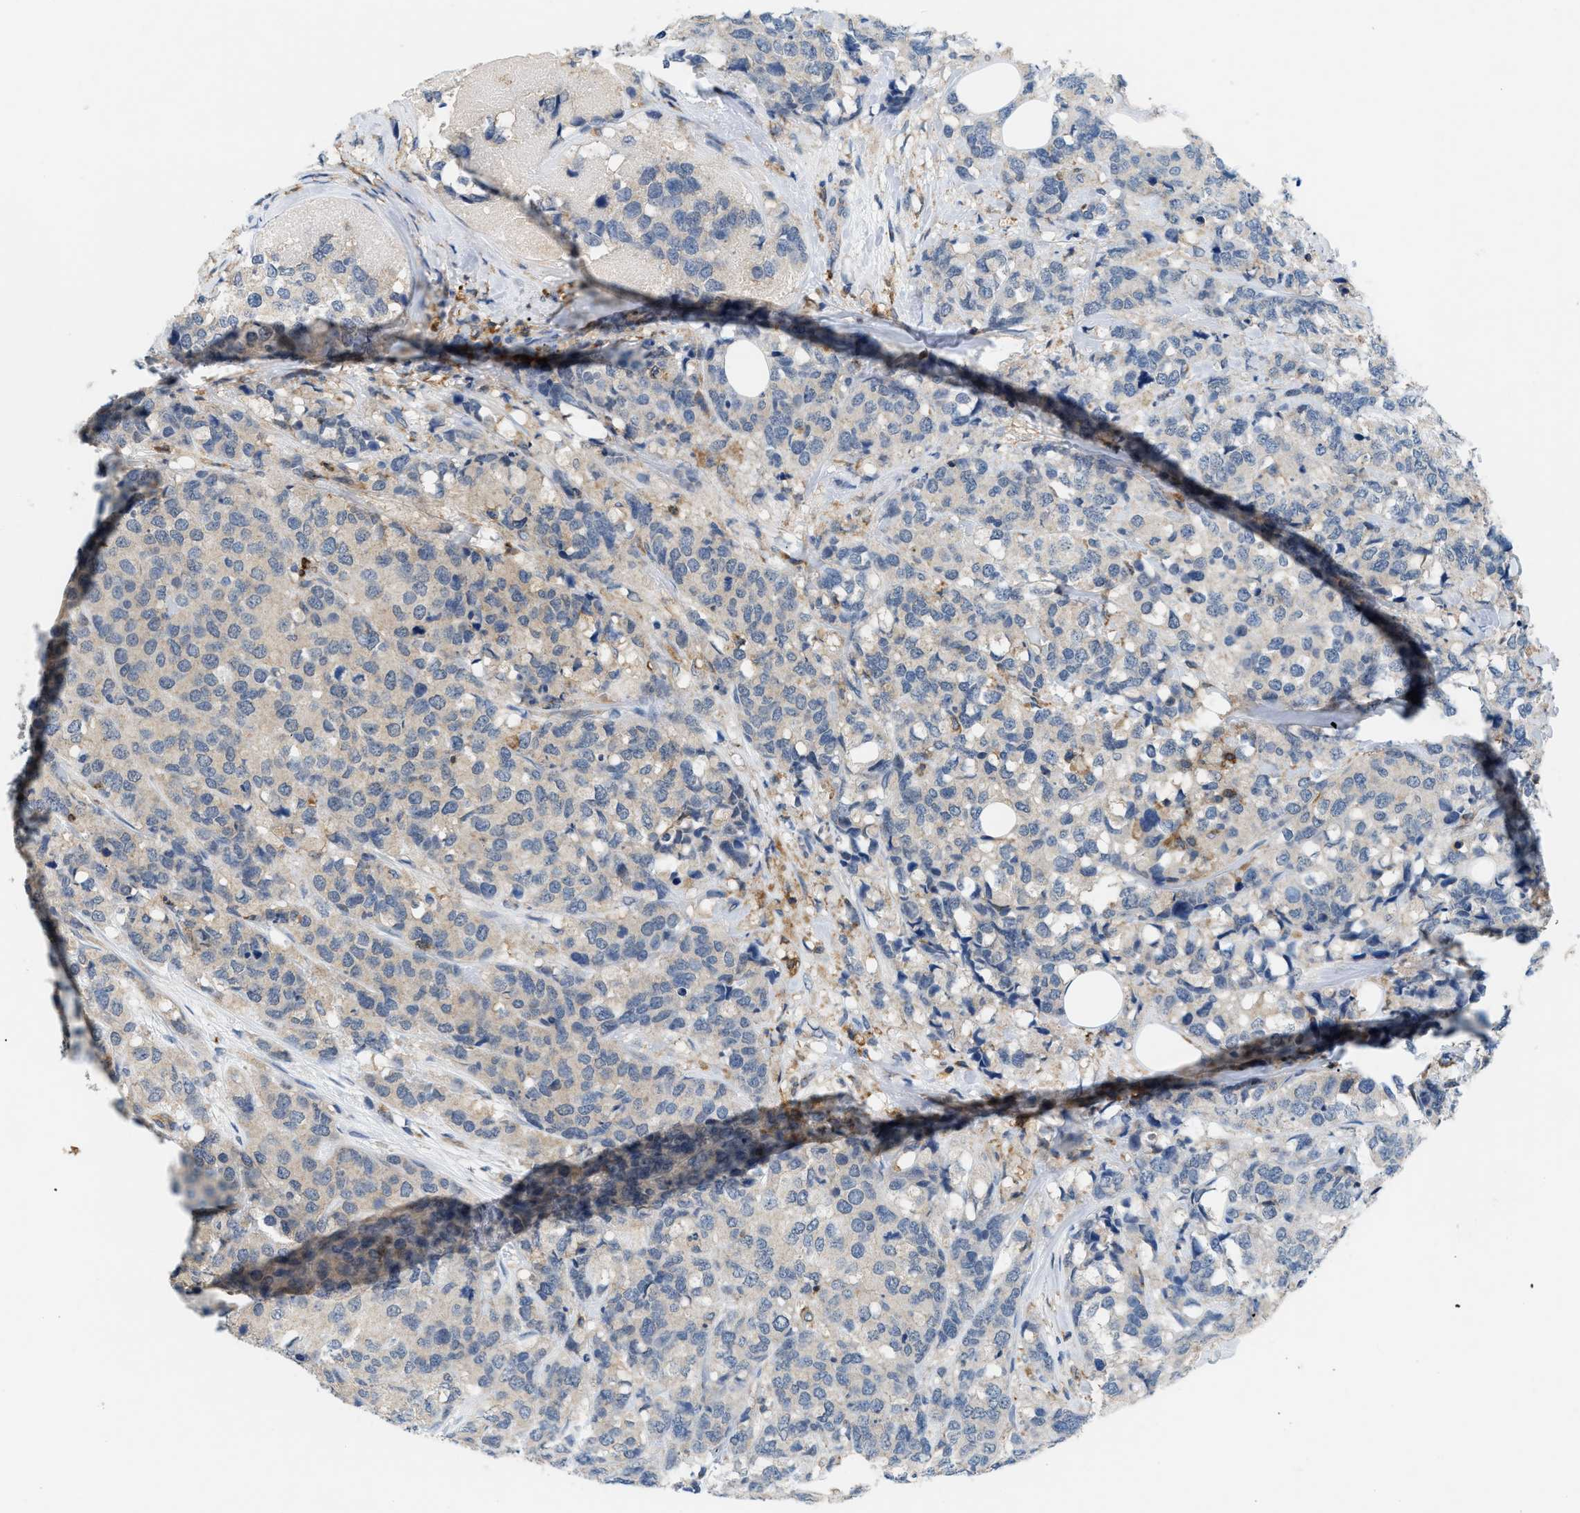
{"staining": {"intensity": "weak", "quantity": "25%-75%", "location": "cytoplasmic/membranous"}, "tissue": "breast cancer", "cell_type": "Tumor cells", "image_type": "cancer", "snomed": [{"axis": "morphology", "description": "Lobular carcinoma"}, {"axis": "topography", "description": "Breast"}], "caption": "The micrograph displays staining of breast lobular carcinoma, revealing weak cytoplasmic/membranous protein positivity (brown color) within tumor cells.", "gene": "INPP5D", "patient": {"sex": "female", "age": 59}}